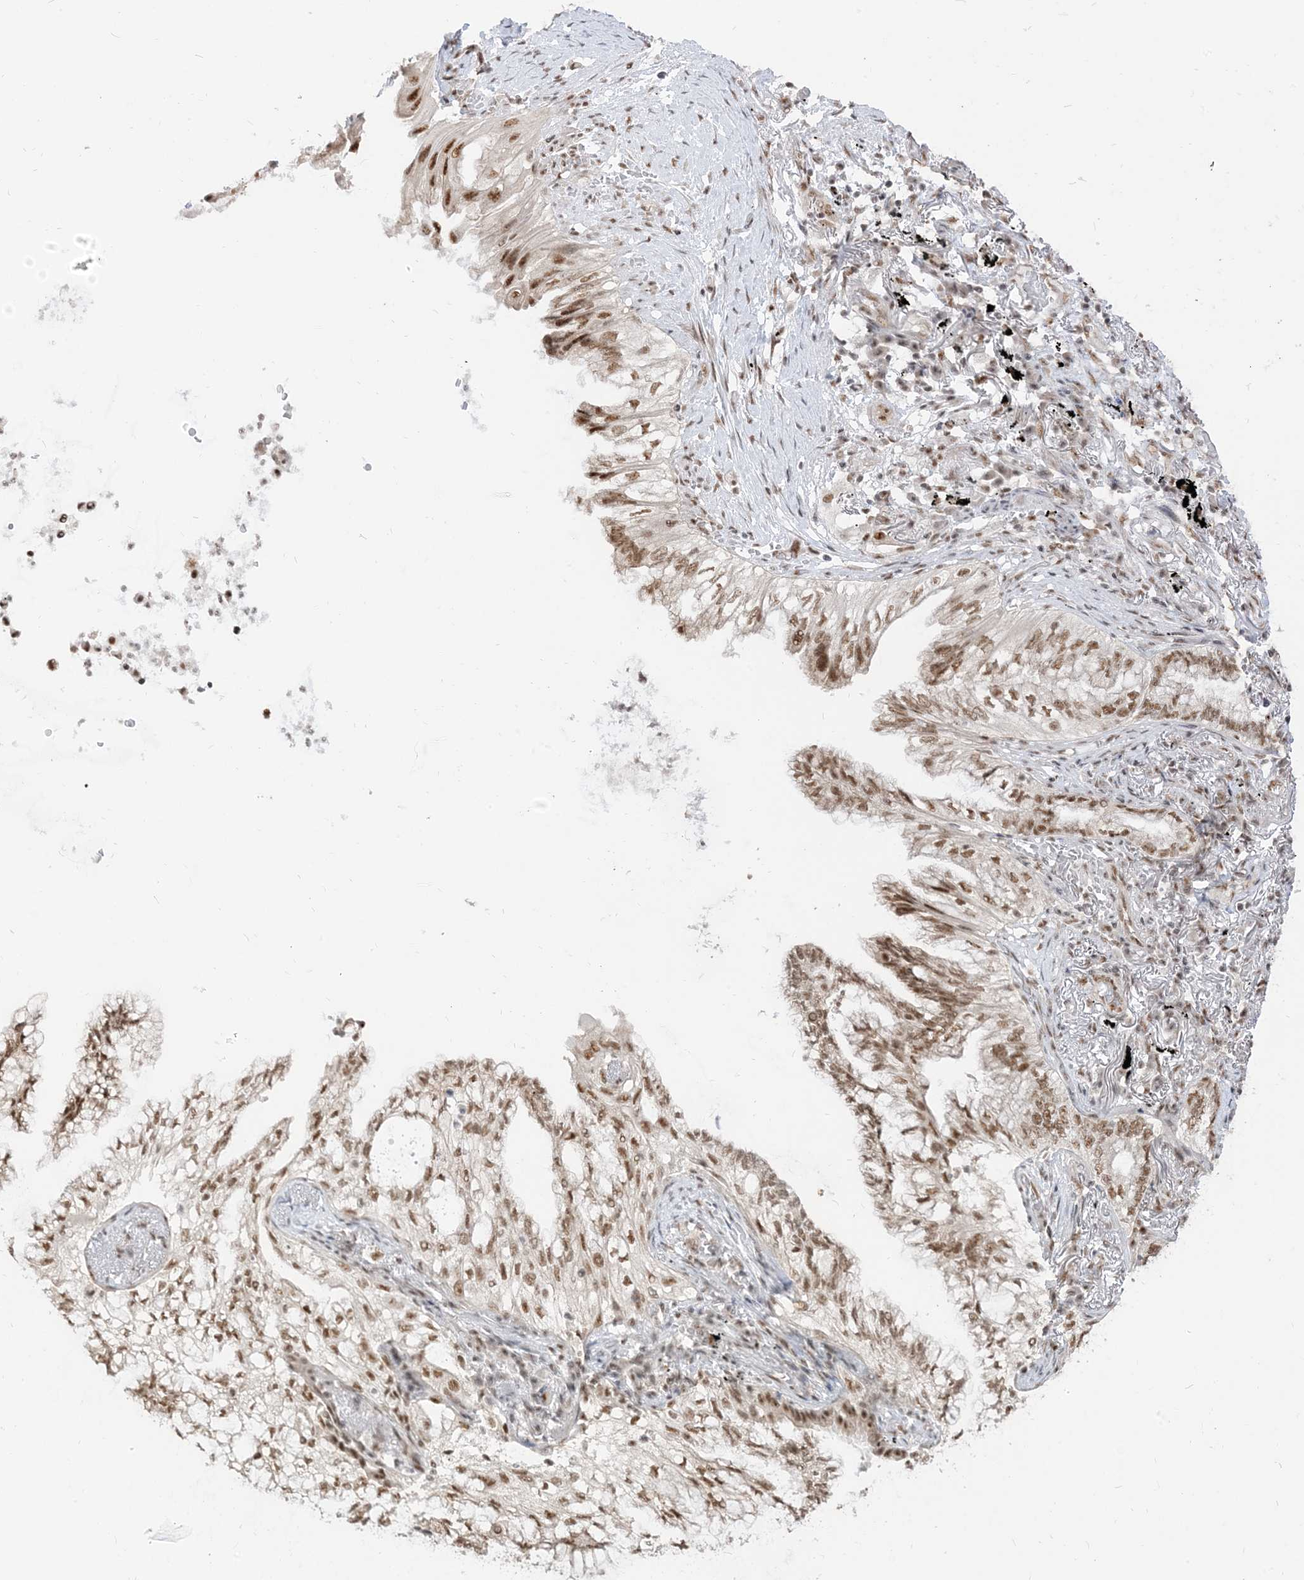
{"staining": {"intensity": "moderate", "quantity": ">75%", "location": "nuclear"}, "tissue": "lung cancer", "cell_type": "Tumor cells", "image_type": "cancer", "snomed": [{"axis": "morphology", "description": "Adenocarcinoma, NOS"}, {"axis": "topography", "description": "Lung"}], "caption": "The immunohistochemical stain highlights moderate nuclear expression in tumor cells of lung cancer tissue.", "gene": "ARGLU1", "patient": {"sex": "female", "age": 70}}